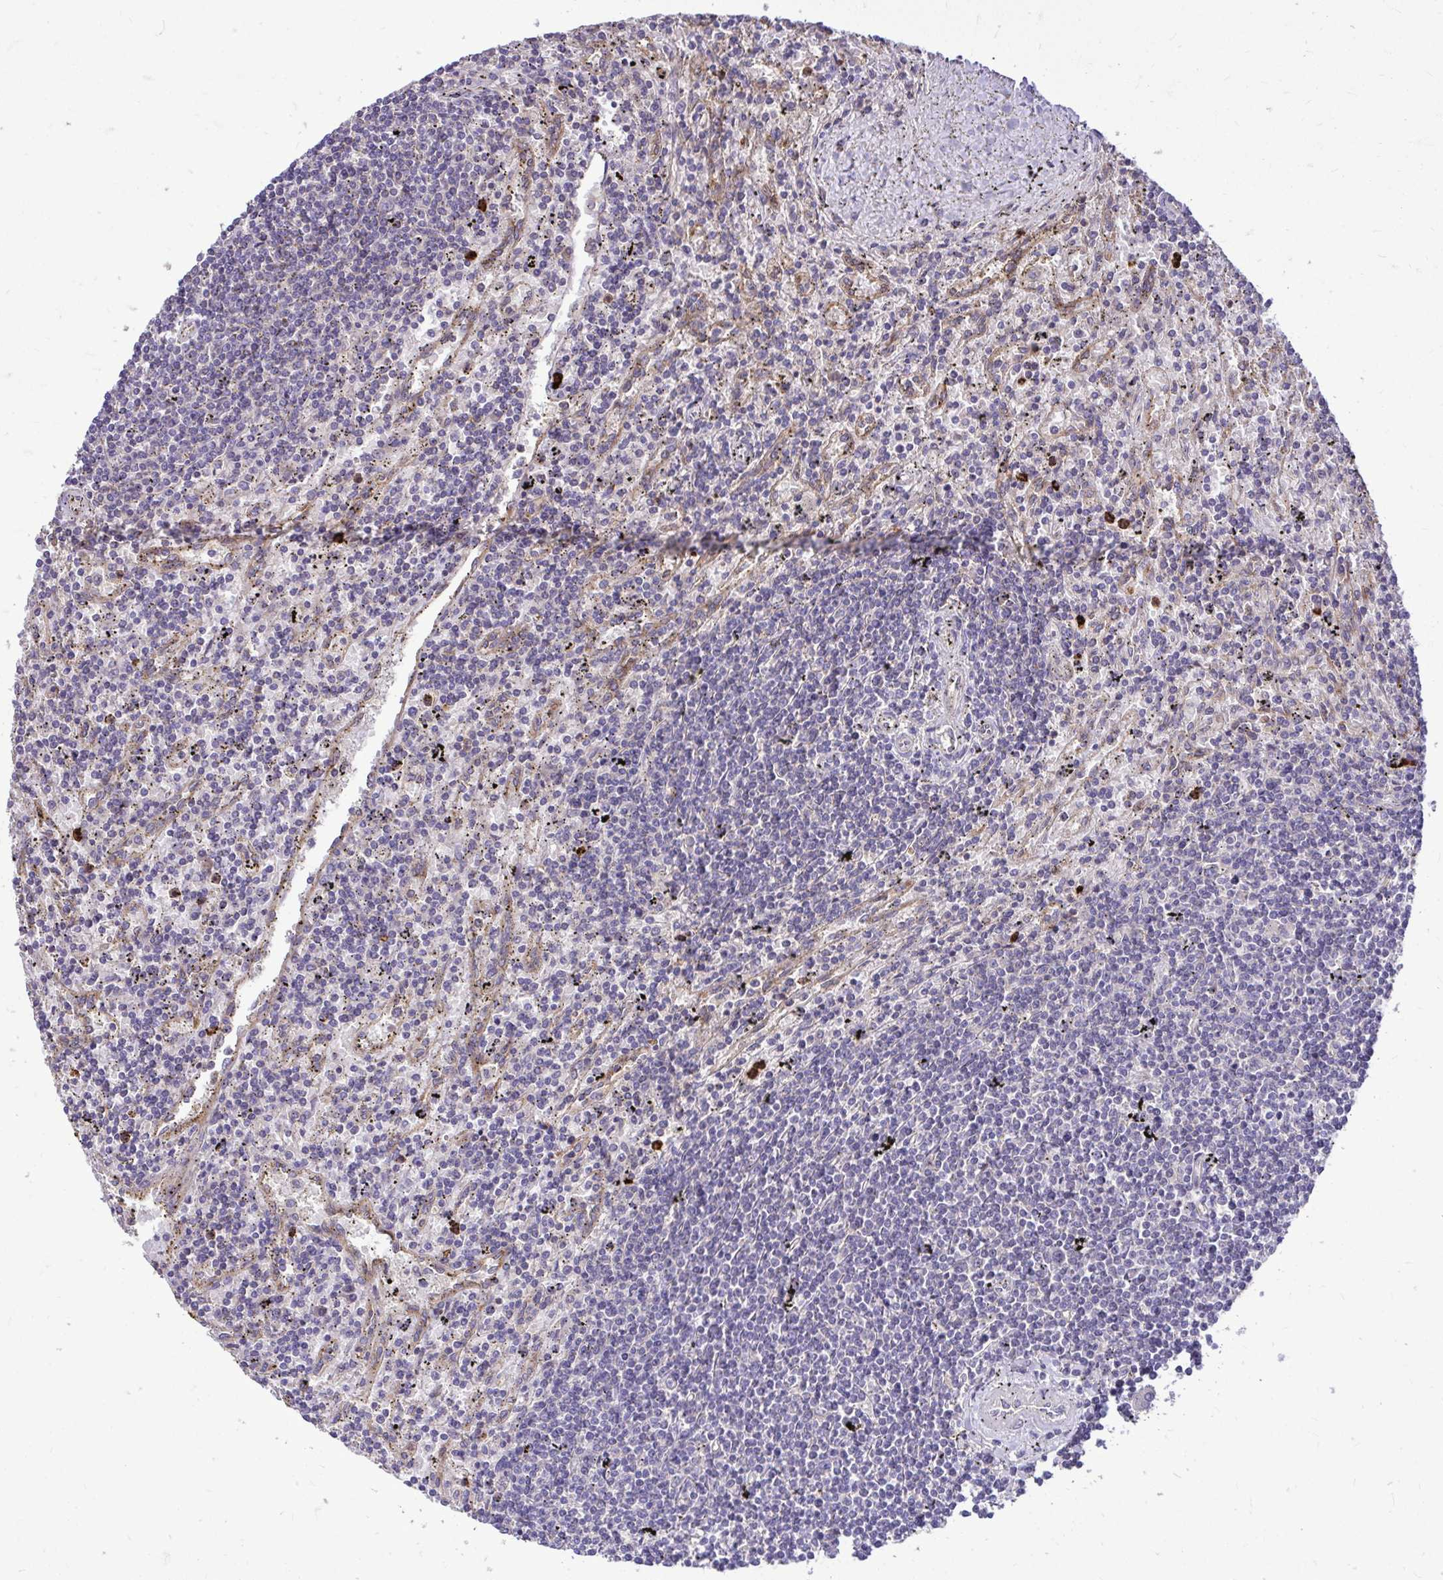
{"staining": {"intensity": "negative", "quantity": "none", "location": "none"}, "tissue": "lymphoma", "cell_type": "Tumor cells", "image_type": "cancer", "snomed": [{"axis": "morphology", "description": "Malignant lymphoma, non-Hodgkin's type, Low grade"}, {"axis": "topography", "description": "Spleen"}], "caption": "This histopathology image is of lymphoma stained with immunohistochemistry (IHC) to label a protein in brown with the nuclei are counter-stained blue. There is no staining in tumor cells.", "gene": "FMR1", "patient": {"sex": "male", "age": 76}}